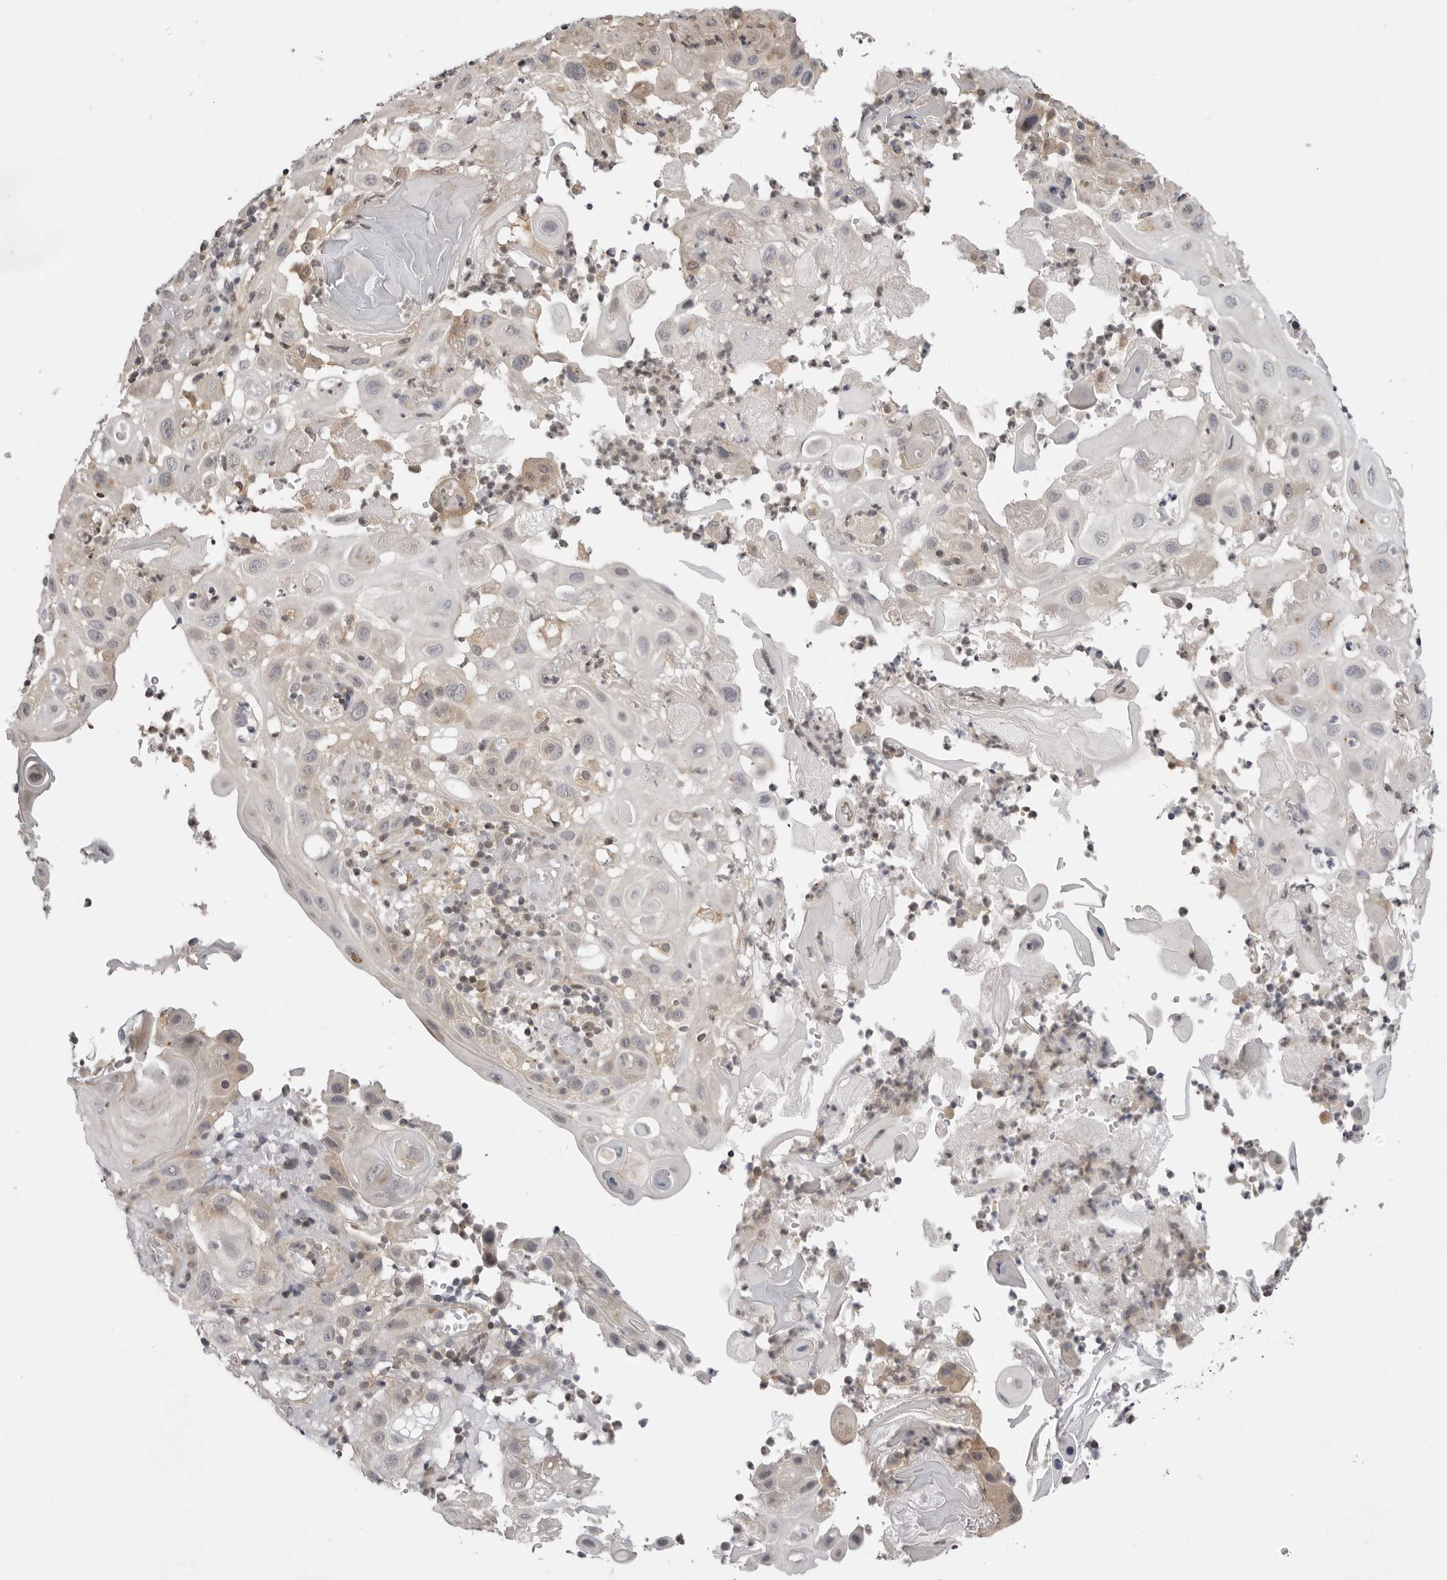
{"staining": {"intensity": "negative", "quantity": "none", "location": "none"}, "tissue": "skin cancer", "cell_type": "Tumor cells", "image_type": "cancer", "snomed": [{"axis": "morphology", "description": "Normal tissue, NOS"}, {"axis": "morphology", "description": "Squamous cell carcinoma, NOS"}, {"axis": "topography", "description": "Skin"}], "caption": "A high-resolution image shows immunohistochemistry staining of skin cancer (squamous cell carcinoma), which displays no significant positivity in tumor cells. (Brightfield microscopy of DAB immunohistochemistry at high magnification).", "gene": "PTK2B", "patient": {"sex": "female", "age": 96}}